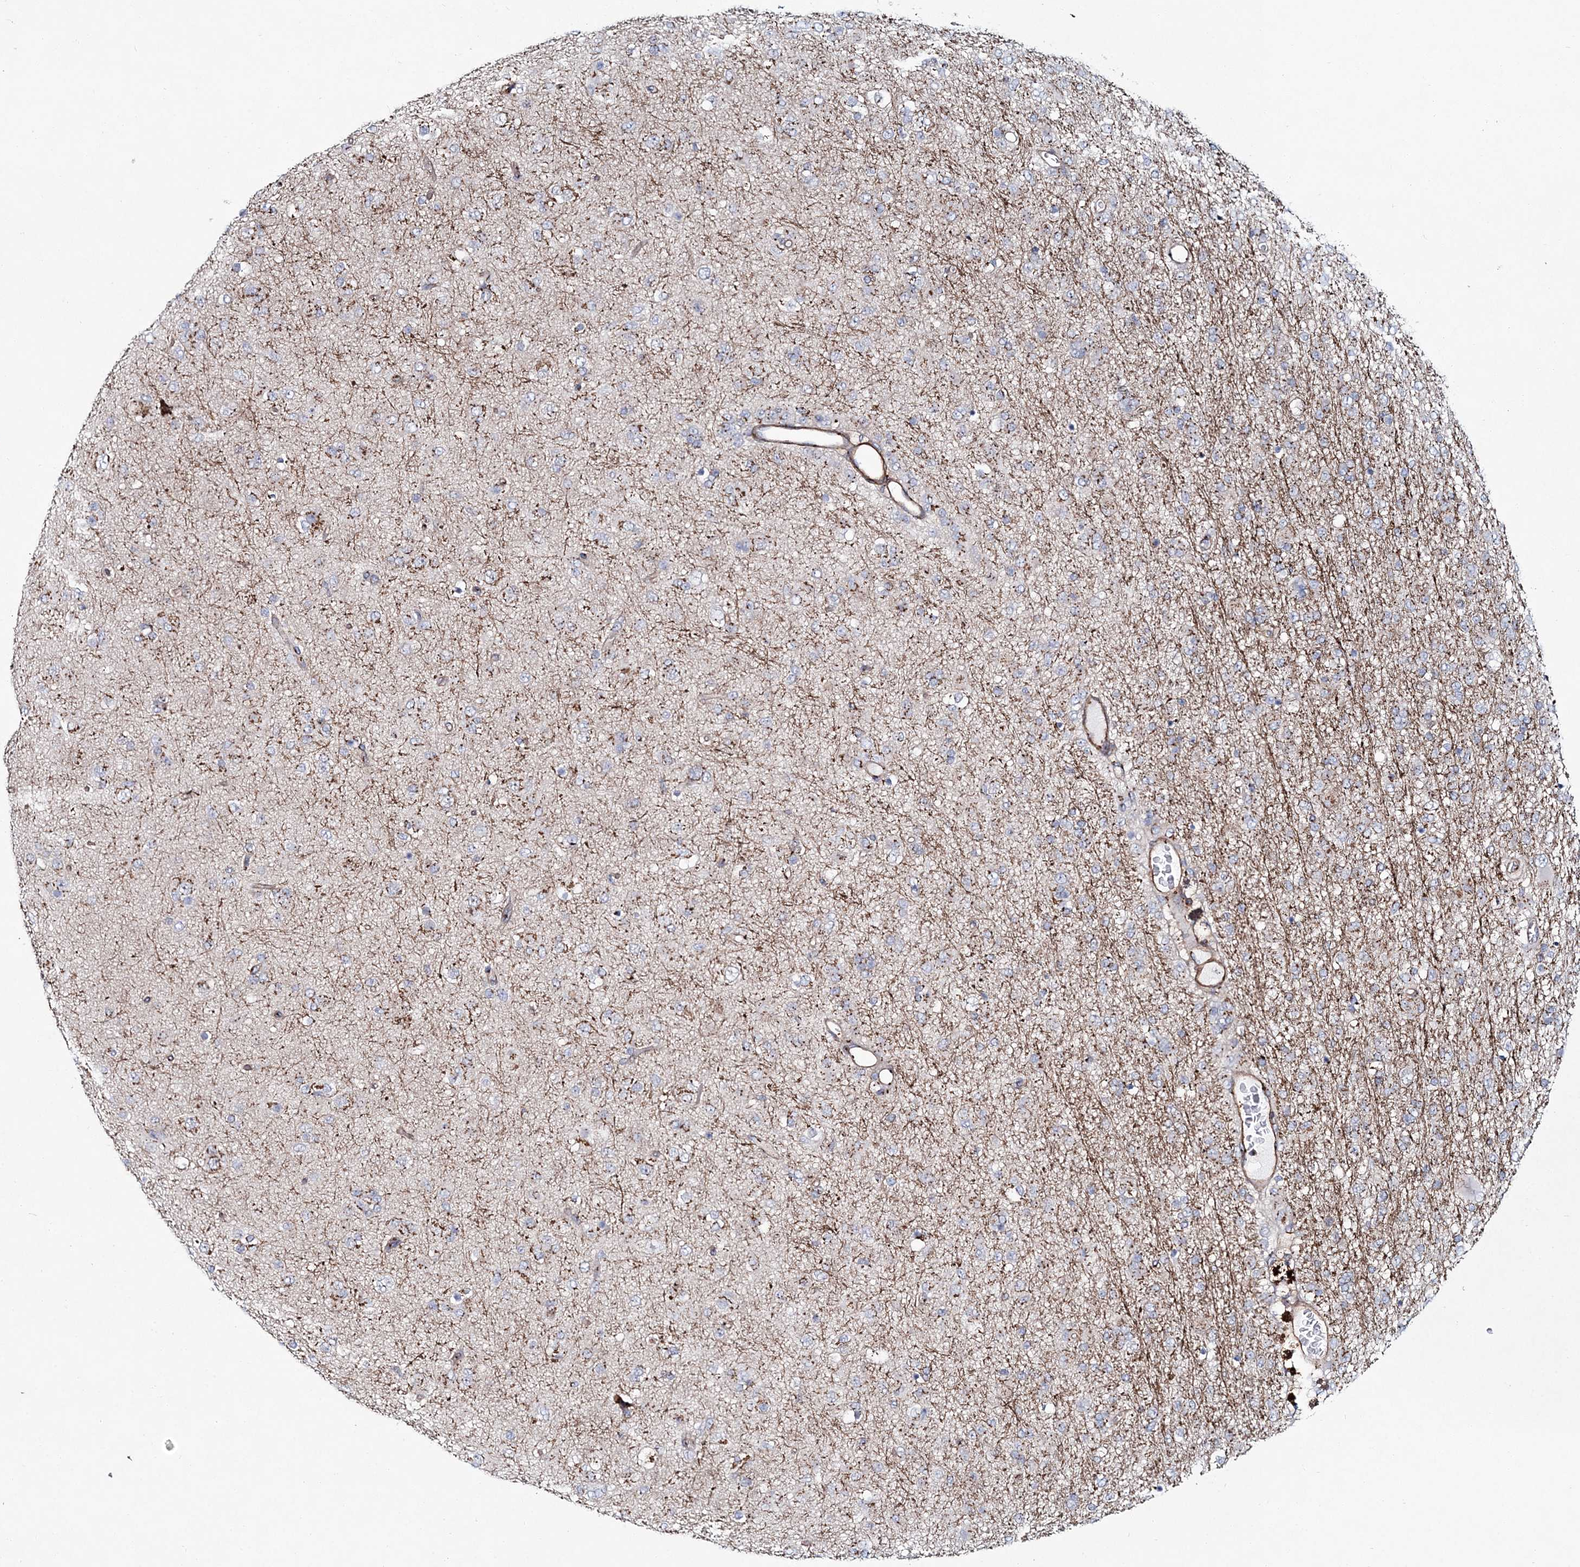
{"staining": {"intensity": "weak", "quantity": "<25%", "location": "cytoplasmic/membranous"}, "tissue": "glioma", "cell_type": "Tumor cells", "image_type": "cancer", "snomed": [{"axis": "morphology", "description": "Glioma, malignant, Low grade"}, {"axis": "topography", "description": "Brain"}], "caption": "High power microscopy histopathology image of an immunohistochemistry (IHC) micrograph of glioma, revealing no significant positivity in tumor cells.", "gene": "MAN1A2", "patient": {"sex": "male", "age": 65}}